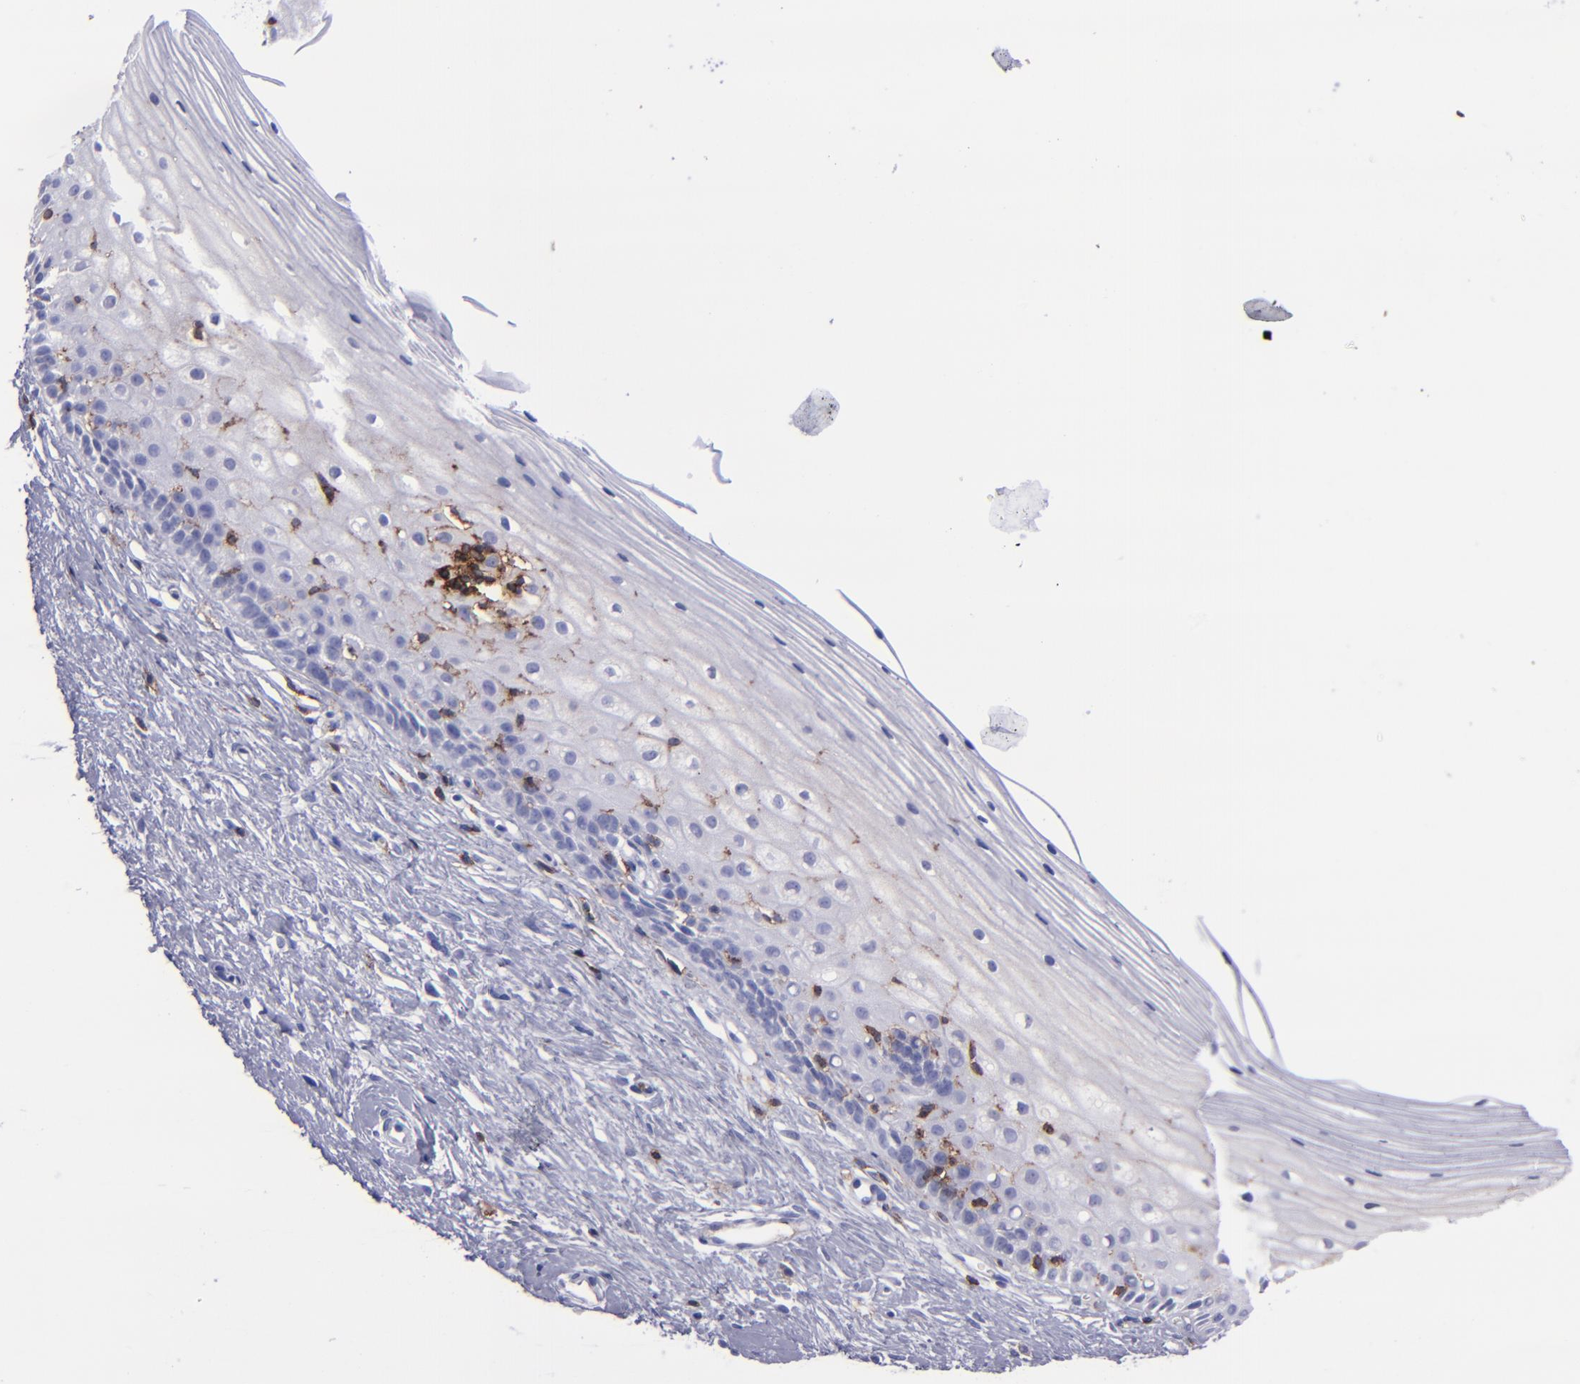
{"staining": {"intensity": "negative", "quantity": "none", "location": "none"}, "tissue": "cervix", "cell_type": "Glandular cells", "image_type": "normal", "snomed": [{"axis": "morphology", "description": "Normal tissue, NOS"}, {"axis": "topography", "description": "Cervix"}], "caption": "High power microscopy micrograph of an immunohistochemistry photomicrograph of unremarkable cervix, revealing no significant staining in glandular cells.", "gene": "ICAM3", "patient": {"sex": "female", "age": 40}}